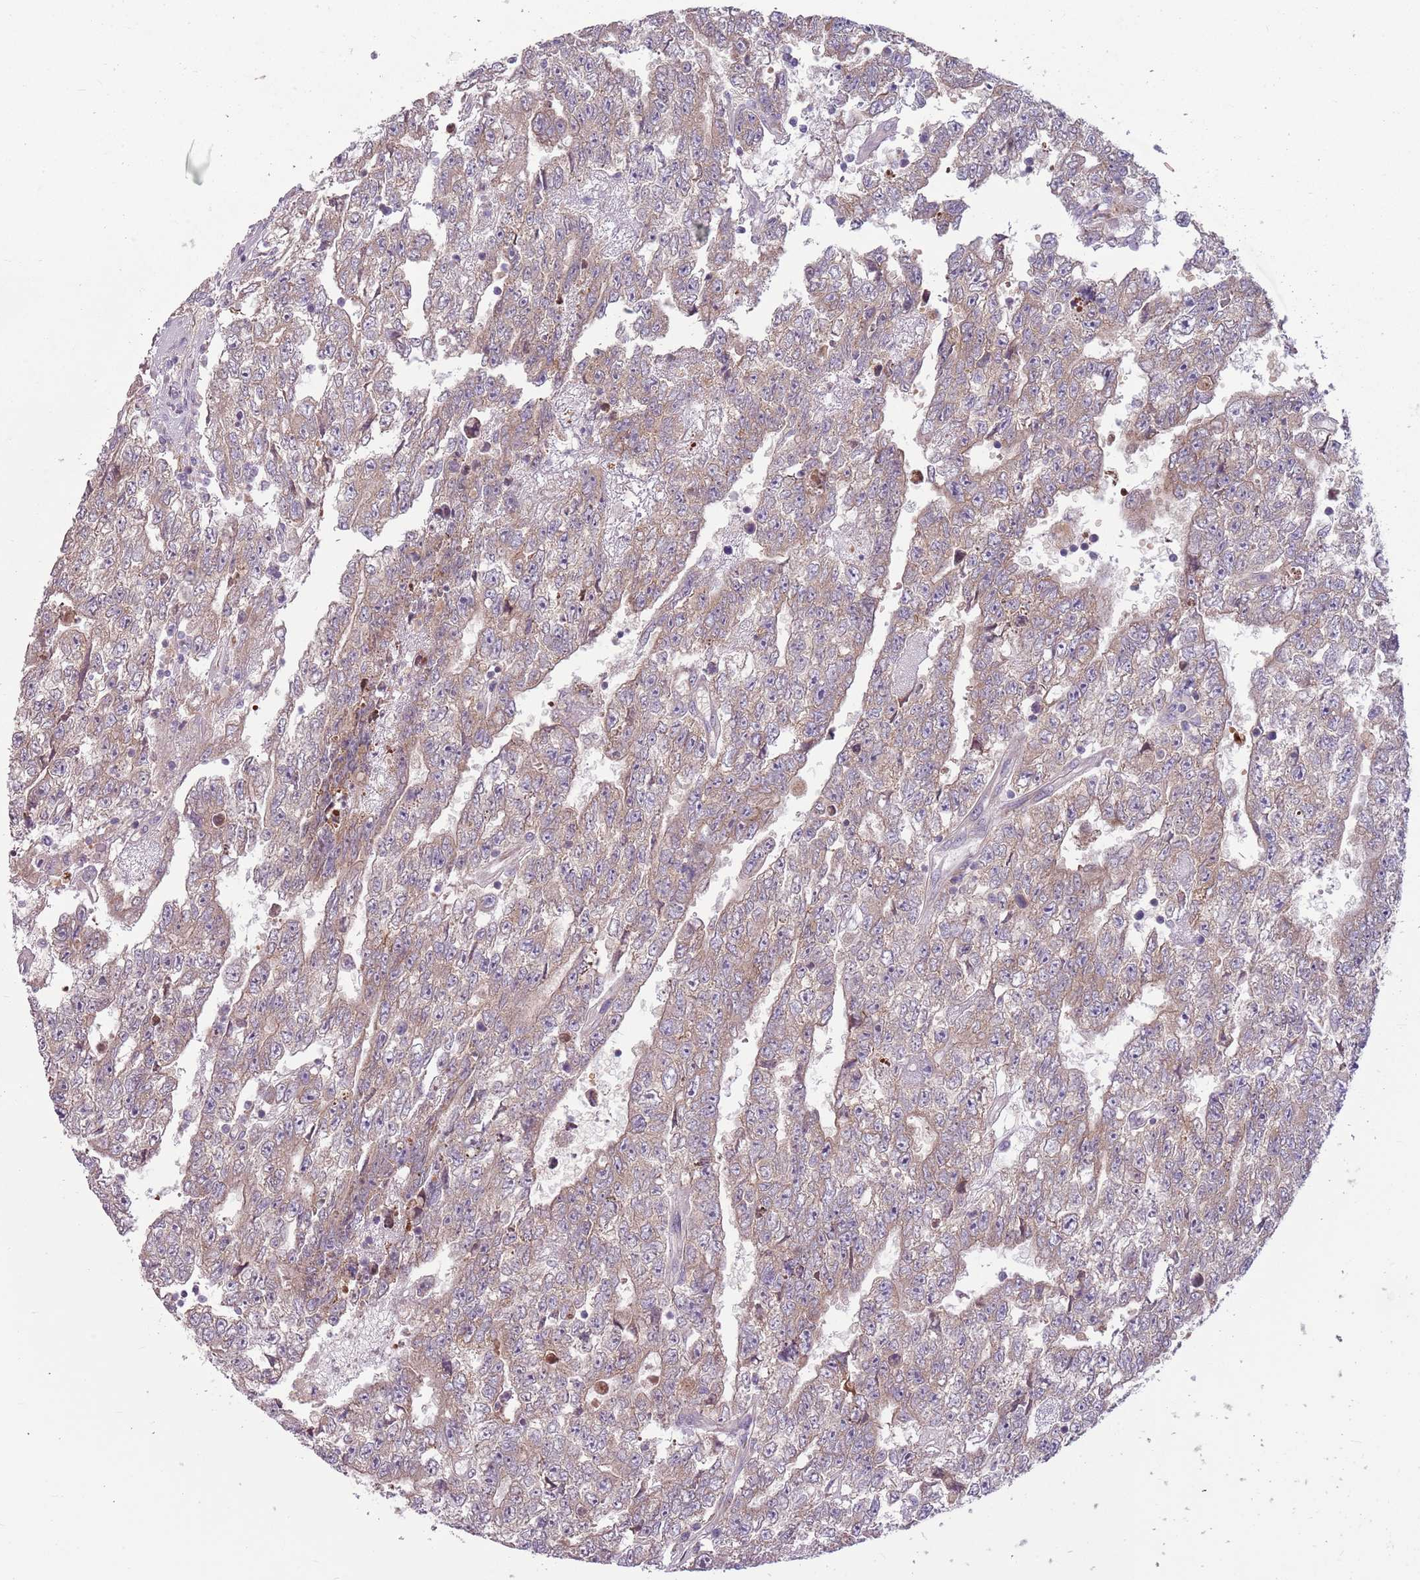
{"staining": {"intensity": "weak", "quantity": ">75%", "location": "cytoplasmic/membranous"}, "tissue": "testis cancer", "cell_type": "Tumor cells", "image_type": "cancer", "snomed": [{"axis": "morphology", "description": "Carcinoma, Embryonal, NOS"}, {"axis": "topography", "description": "Testis"}], "caption": "A photomicrograph of testis cancer (embryonal carcinoma) stained for a protein reveals weak cytoplasmic/membranous brown staining in tumor cells.", "gene": "HSPA14", "patient": {"sex": "male", "age": 25}}